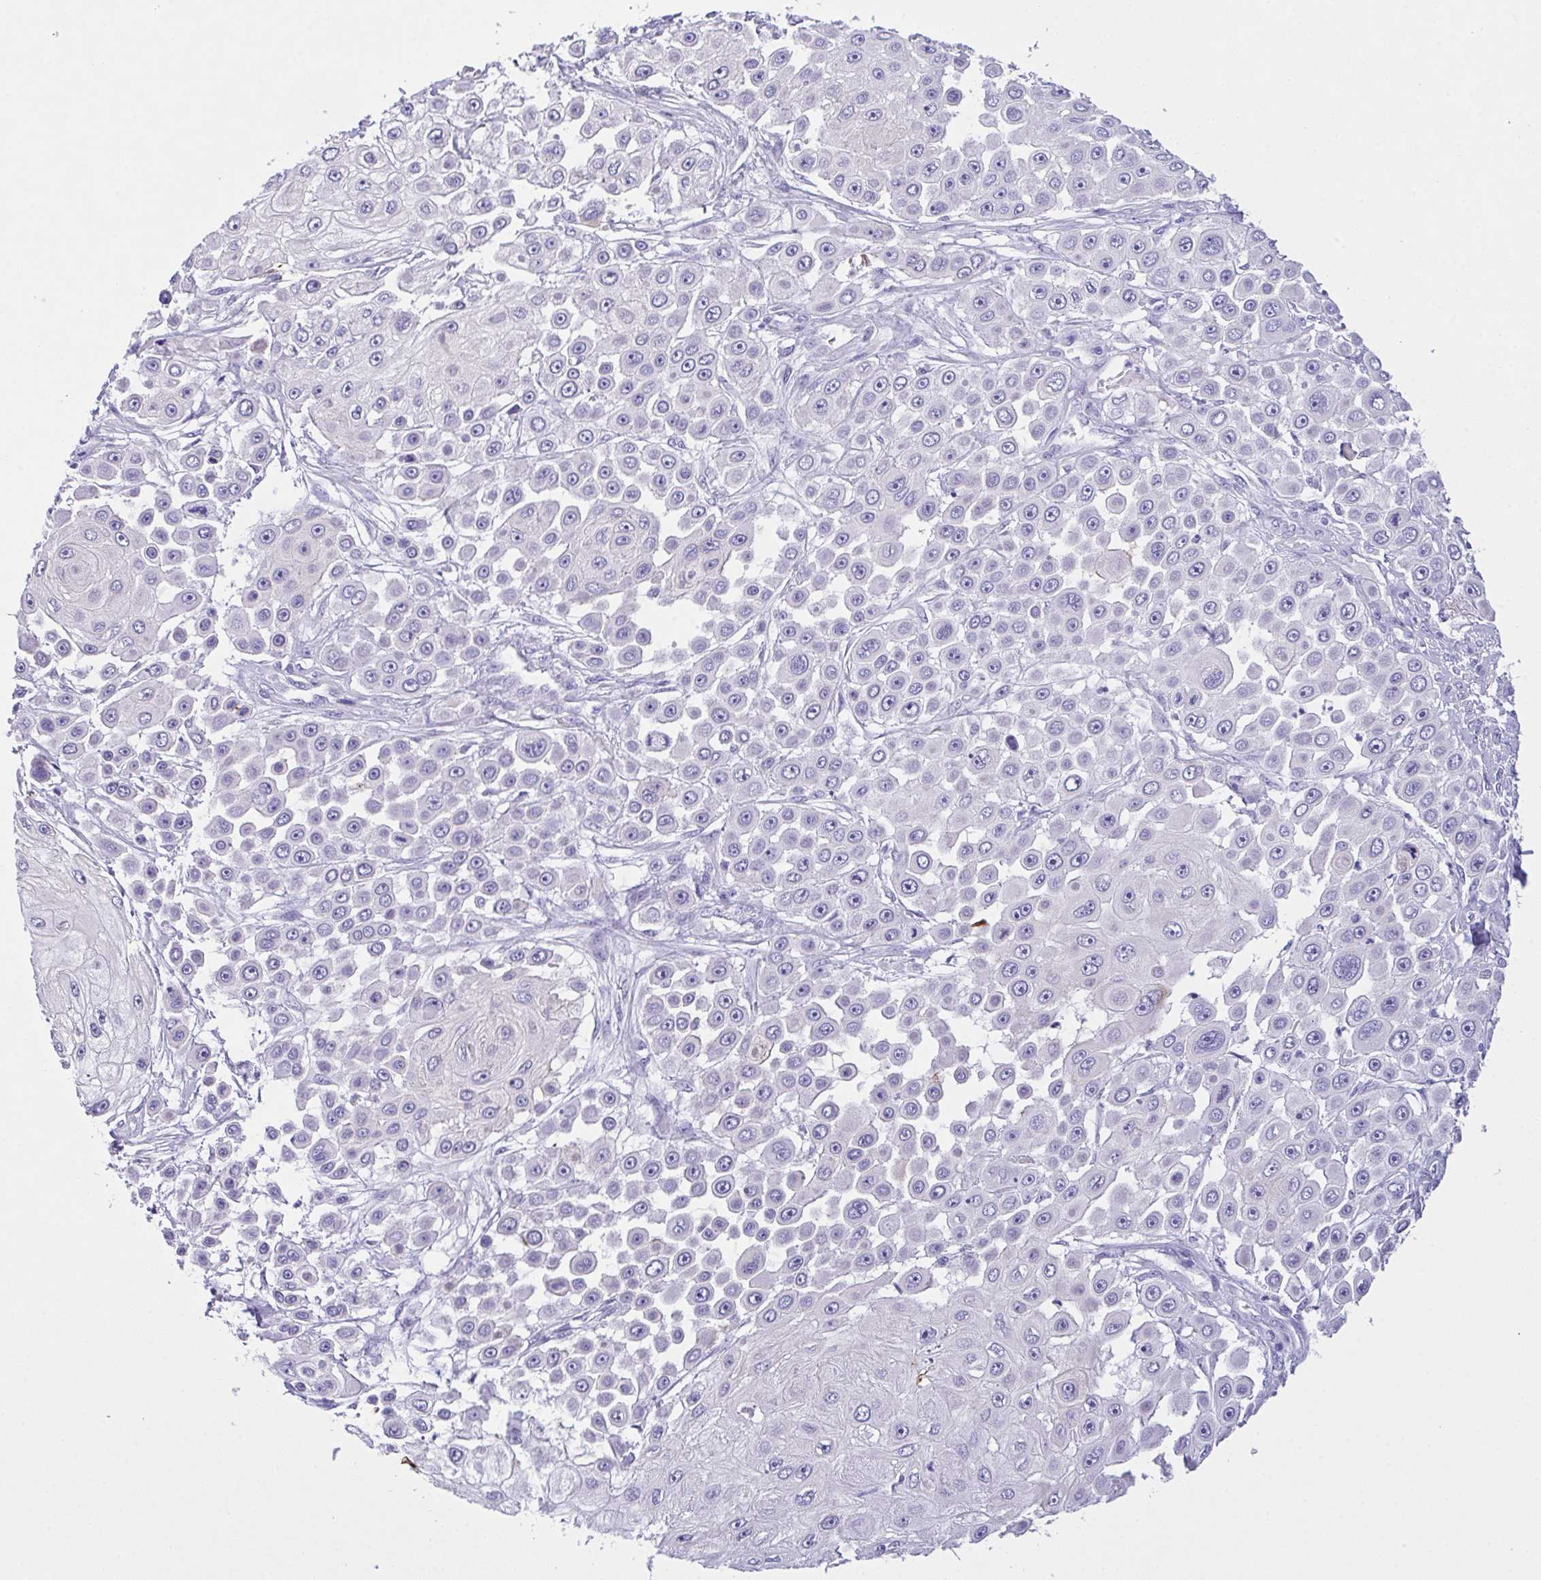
{"staining": {"intensity": "weak", "quantity": "<25%", "location": "cytoplasmic/membranous"}, "tissue": "skin cancer", "cell_type": "Tumor cells", "image_type": "cancer", "snomed": [{"axis": "morphology", "description": "Squamous cell carcinoma, NOS"}, {"axis": "topography", "description": "Skin"}], "caption": "Immunohistochemical staining of human skin squamous cell carcinoma displays no significant staining in tumor cells.", "gene": "FBXL20", "patient": {"sex": "male", "age": 67}}